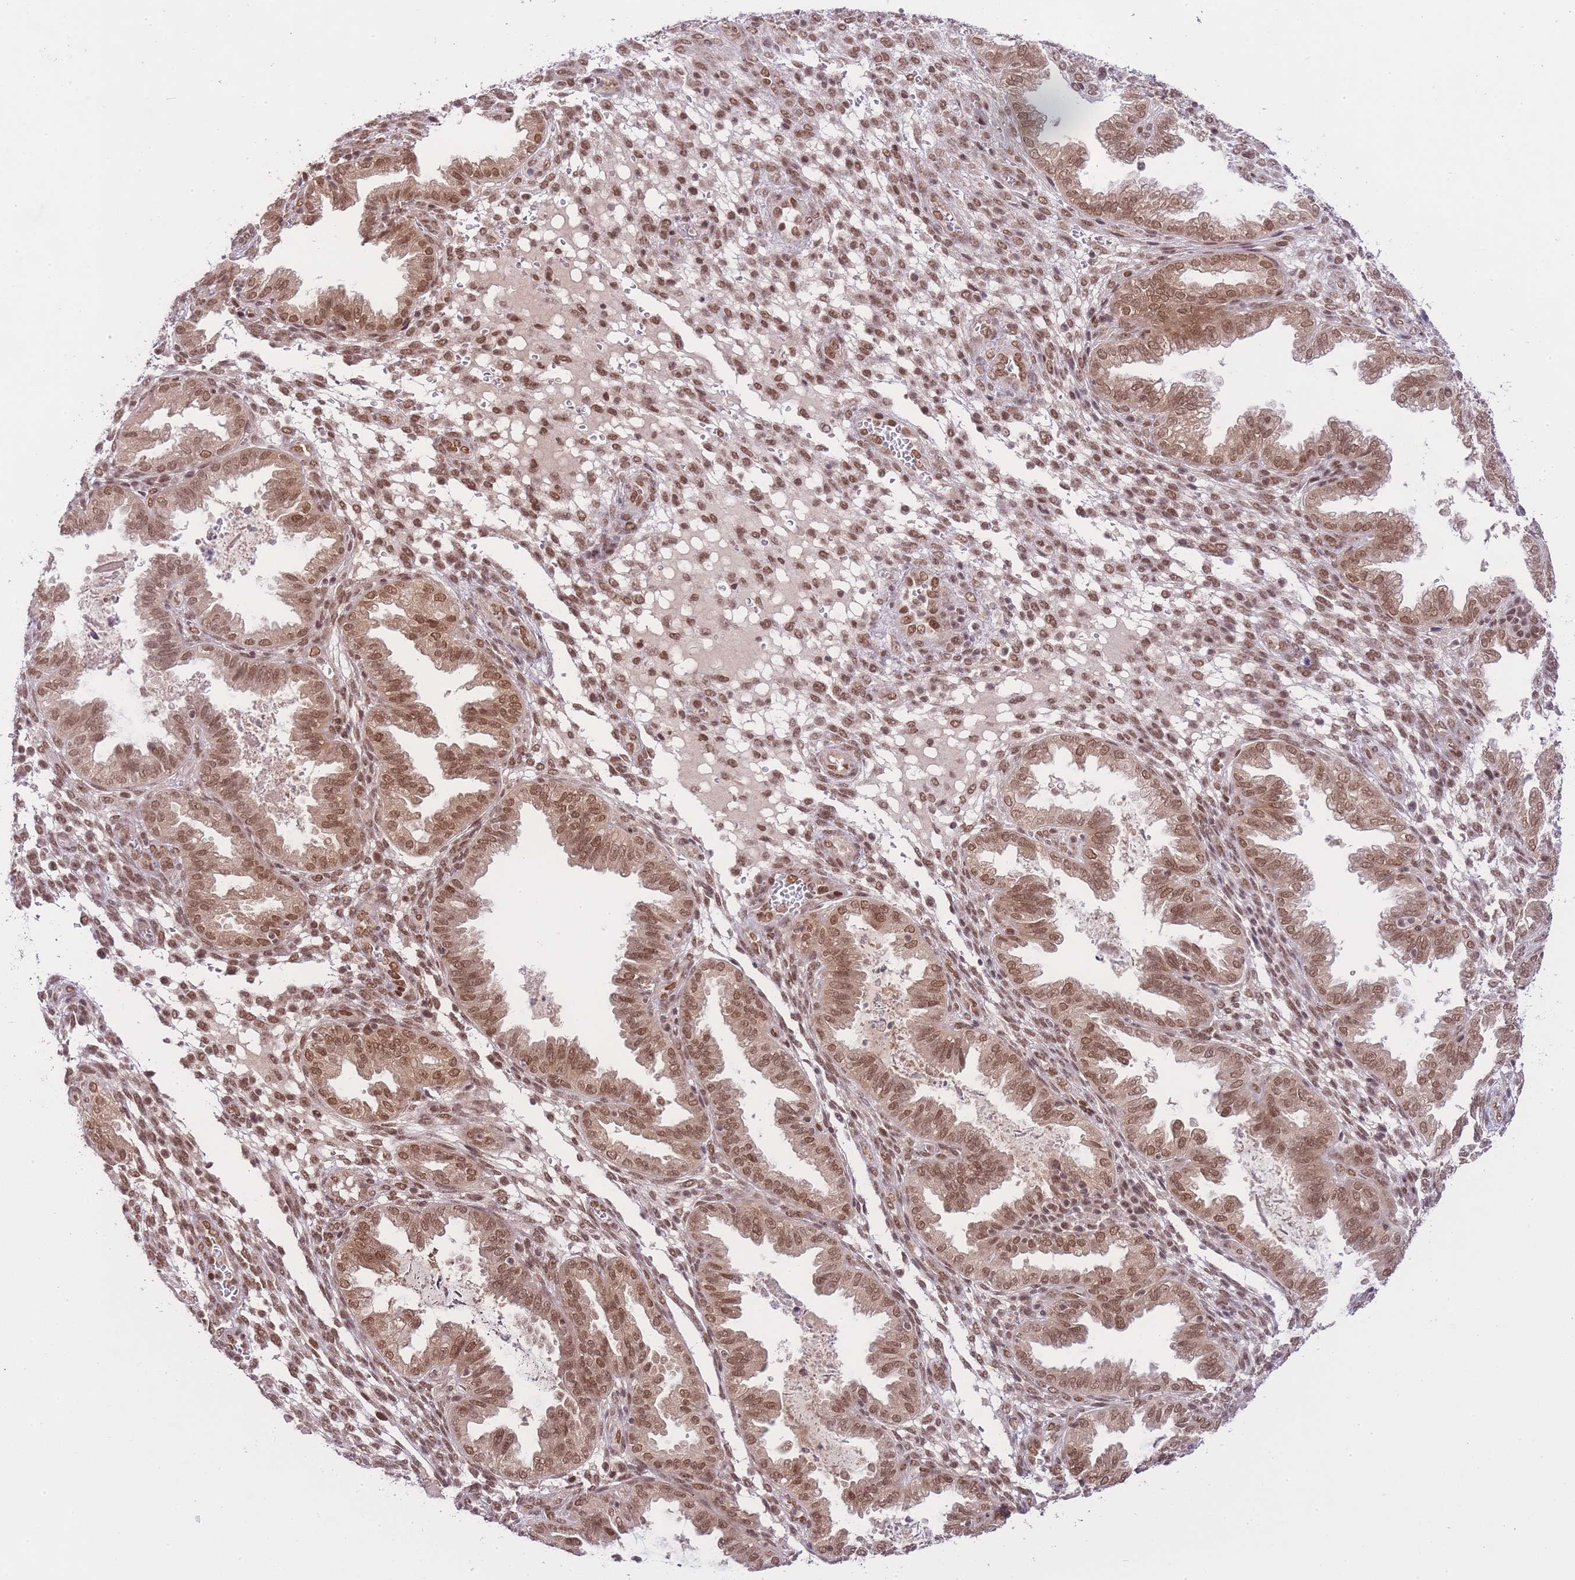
{"staining": {"intensity": "moderate", "quantity": "<25%", "location": "nuclear"}, "tissue": "endometrium", "cell_type": "Cells in endometrial stroma", "image_type": "normal", "snomed": [{"axis": "morphology", "description": "Normal tissue, NOS"}, {"axis": "topography", "description": "Endometrium"}], "caption": "Immunohistochemical staining of unremarkable endometrium demonstrates low levels of moderate nuclear staining in about <25% of cells in endometrial stroma. (DAB IHC, brown staining for protein, blue staining for nuclei).", "gene": "TMED3", "patient": {"sex": "female", "age": 33}}